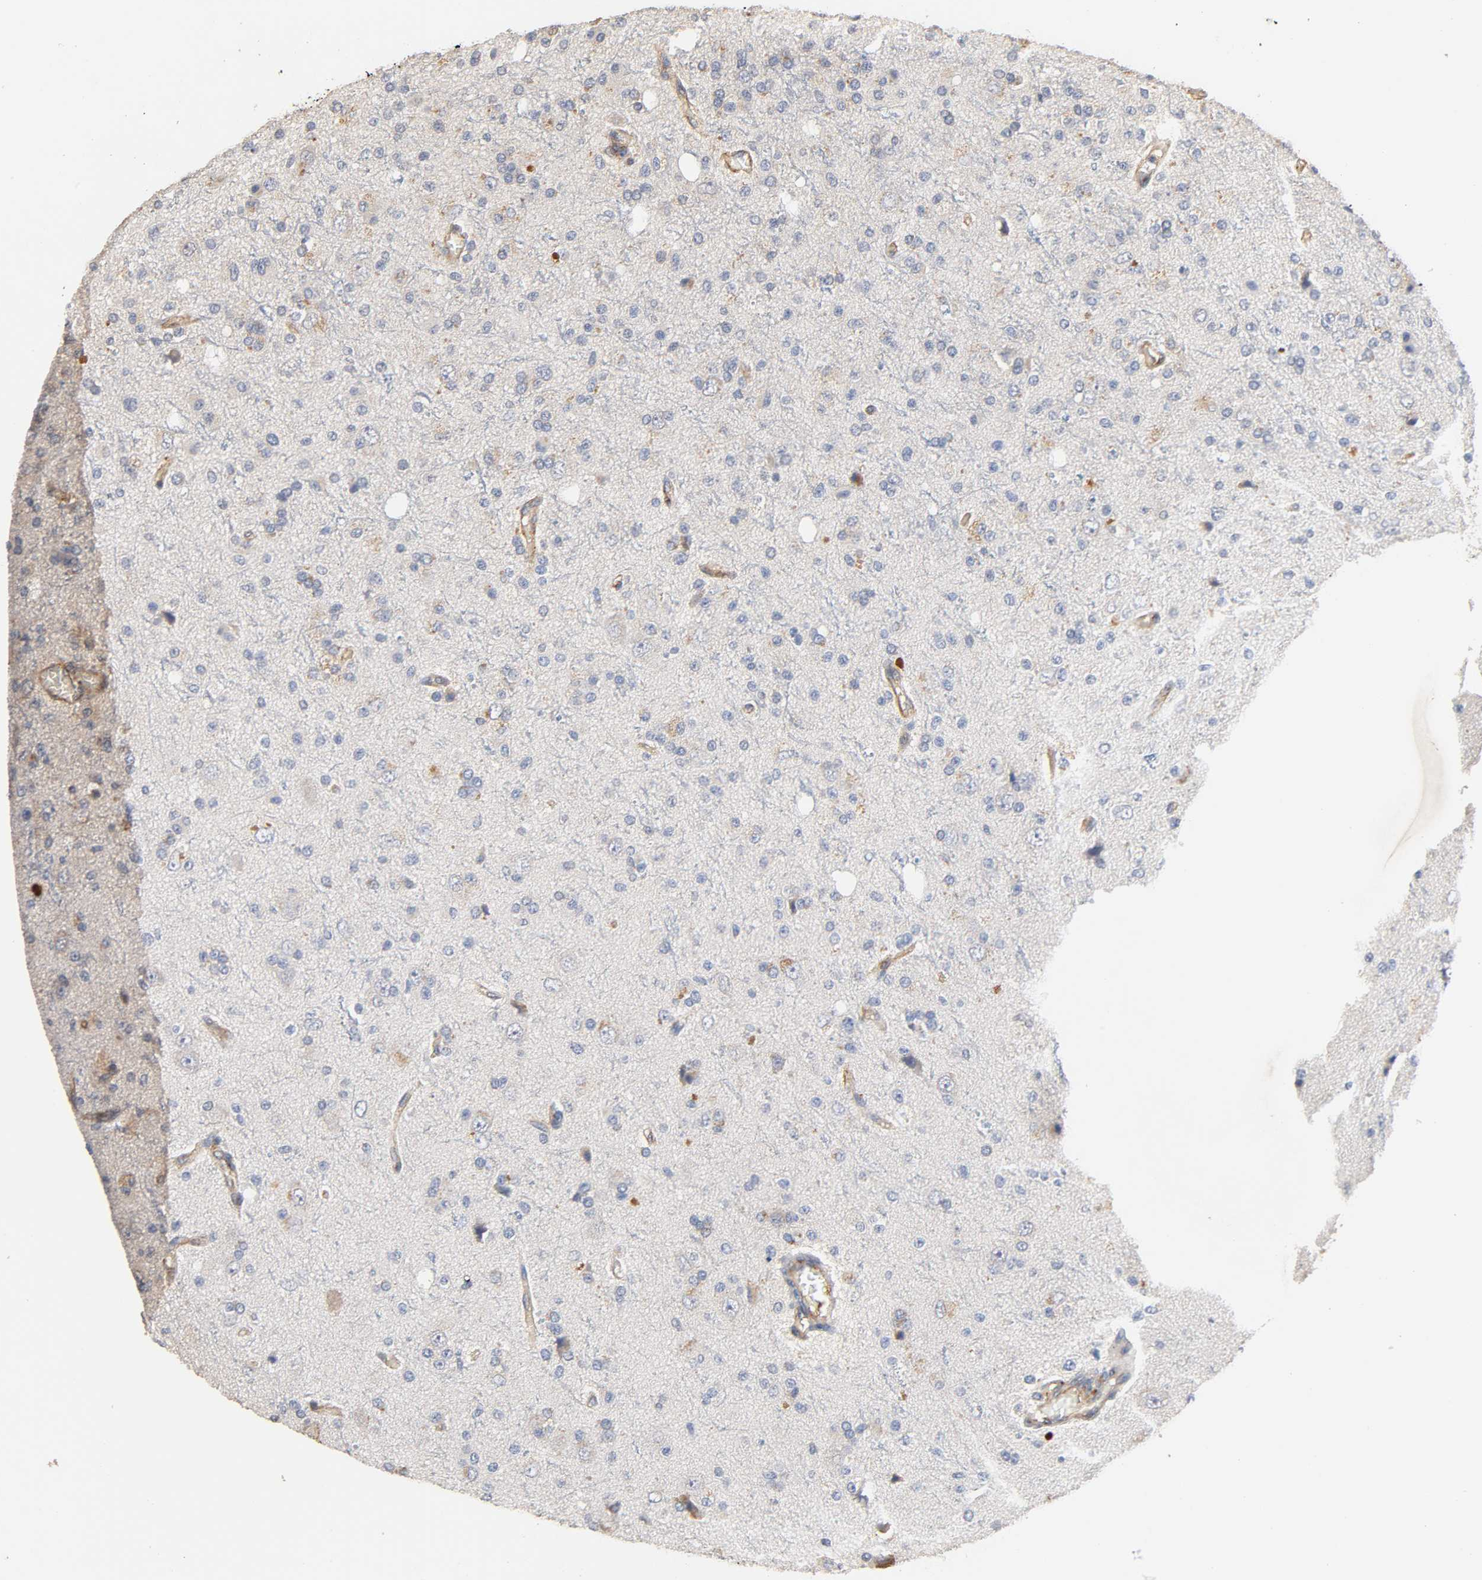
{"staining": {"intensity": "weak", "quantity": "<25%", "location": "cytoplasmic/membranous"}, "tissue": "glioma", "cell_type": "Tumor cells", "image_type": "cancer", "snomed": [{"axis": "morphology", "description": "Glioma, malignant, High grade"}, {"axis": "topography", "description": "Brain"}], "caption": "Human glioma stained for a protein using immunohistochemistry reveals no expression in tumor cells.", "gene": "IFITM3", "patient": {"sex": "male", "age": 47}}